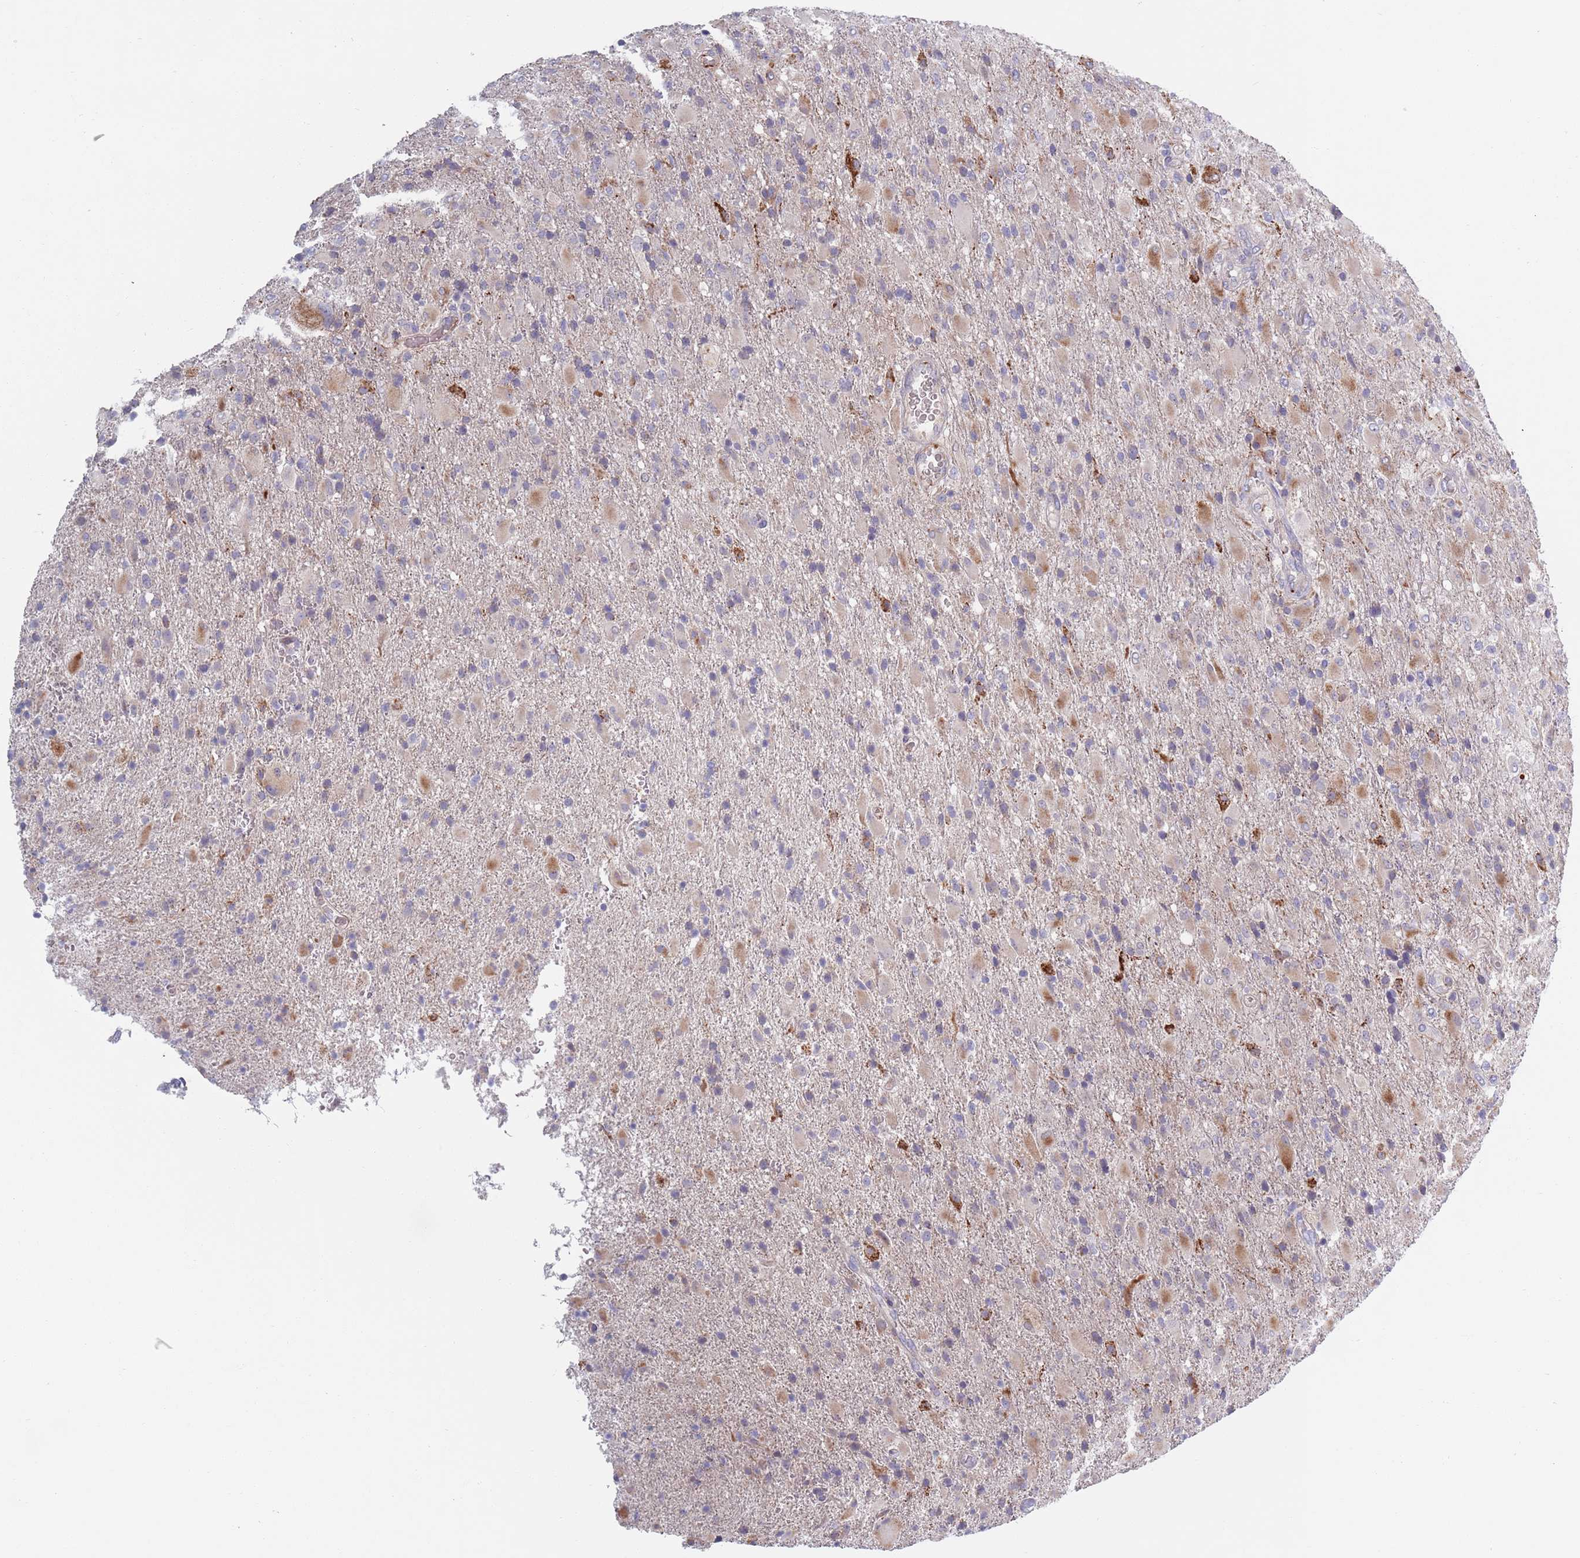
{"staining": {"intensity": "negative", "quantity": "none", "location": "none"}, "tissue": "glioma", "cell_type": "Tumor cells", "image_type": "cancer", "snomed": [{"axis": "morphology", "description": "Glioma, malignant, Low grade"}, {"axis": "topography", "description": "Brain"}], "caption": "Tumor cells show no significant positivity in glioma.", "gene": "TYW1", "patient": {"sex": "male", "age": 65}}